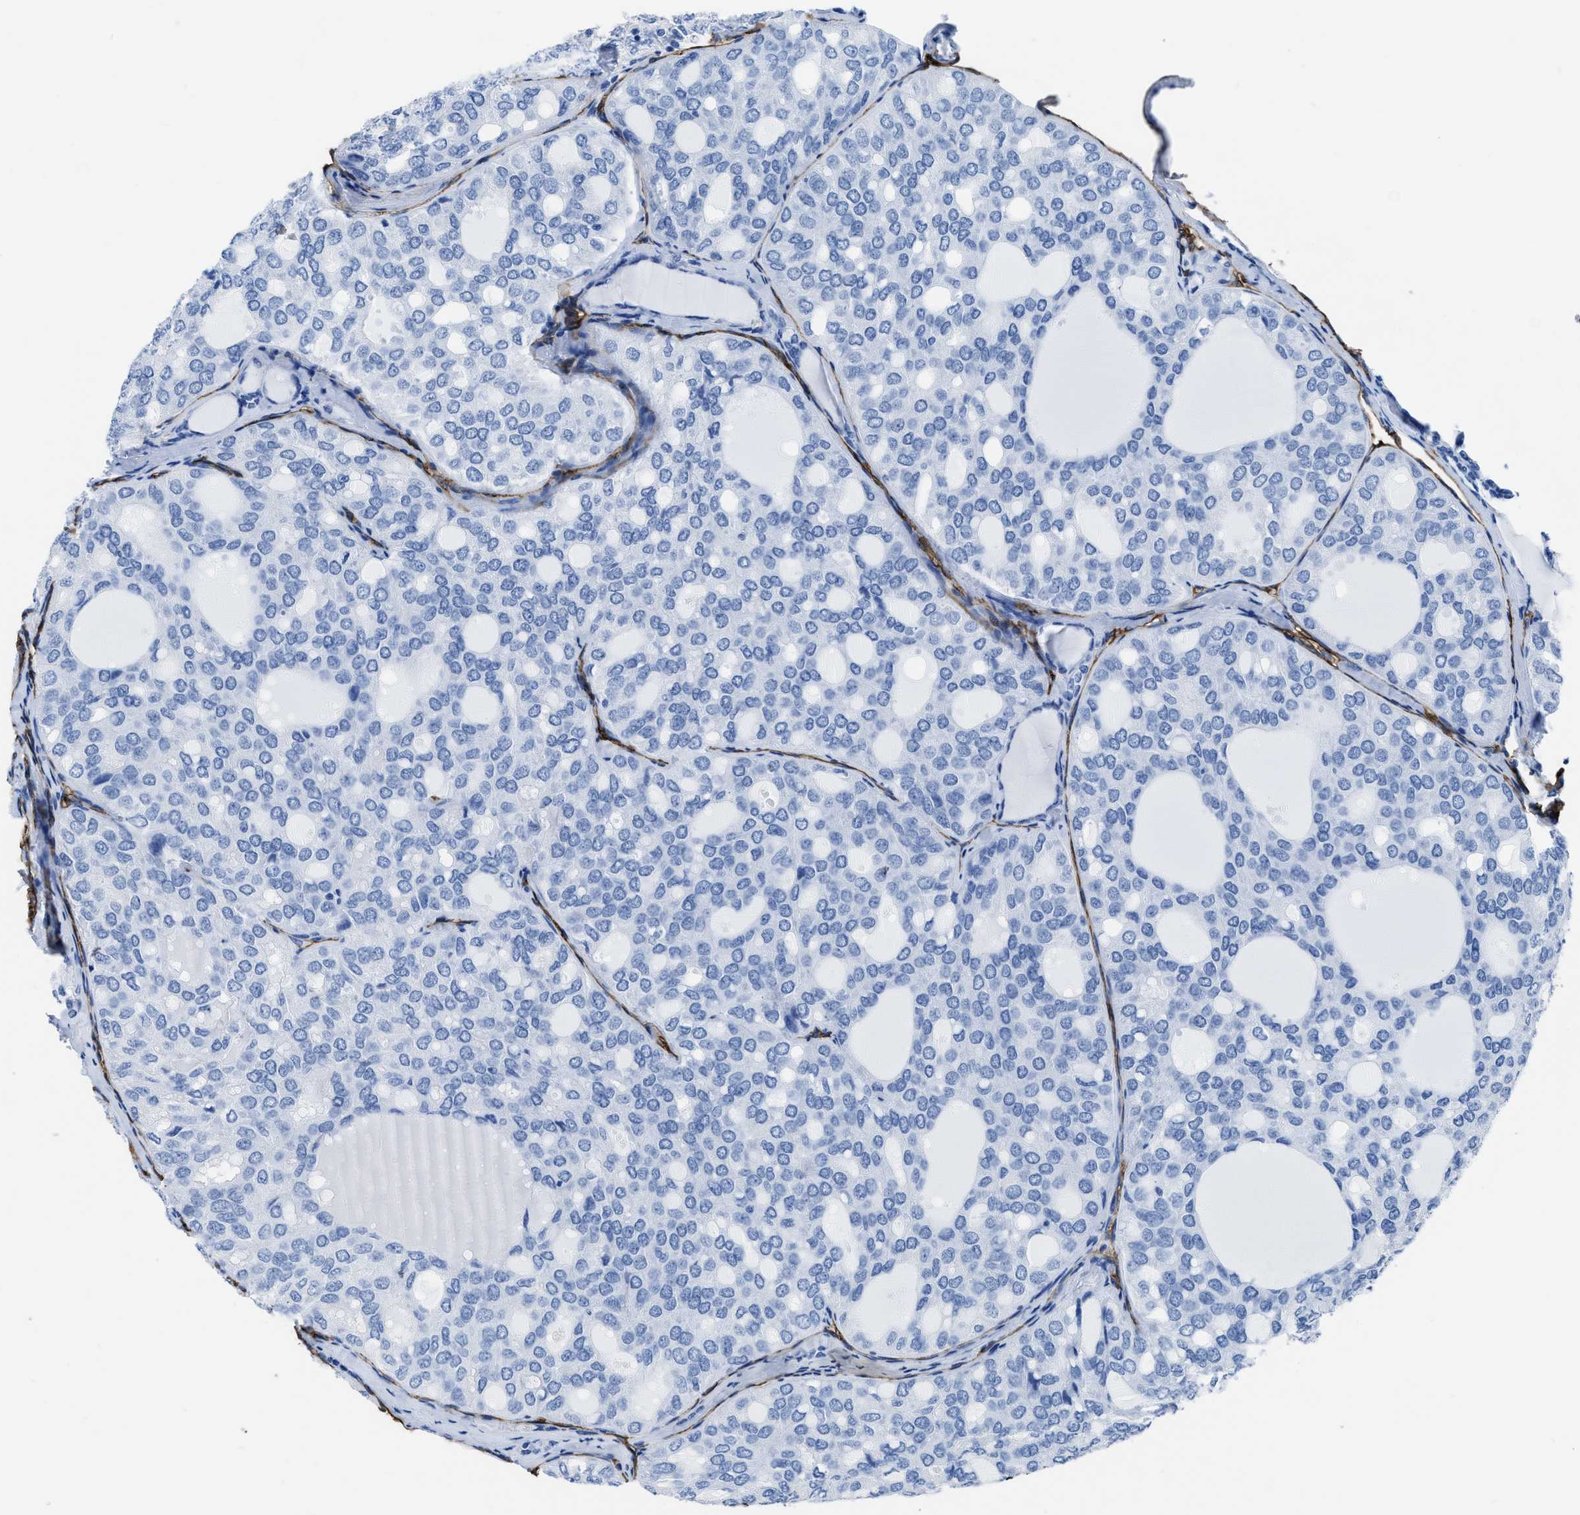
{"staining": {"intensity": "negative", "quantity": "none", "location": "none"}, "tissue": "thyroid cancer", "cell_type": "Tumor cells", "image_type": "cancer", "snomed": [{"axis": "morphology", "description": "Follicular adenoma carcinoma, NOS"}, {"axis": "topography", "description": "Thyroid gland"}], "caption": "Immunohistochemical staining of human thyroid follicular adenoma carcinoma reveals no significant expression in tumor cells.", "gene": "AQP1", "patient": {"sex": "male", "age": 75}}